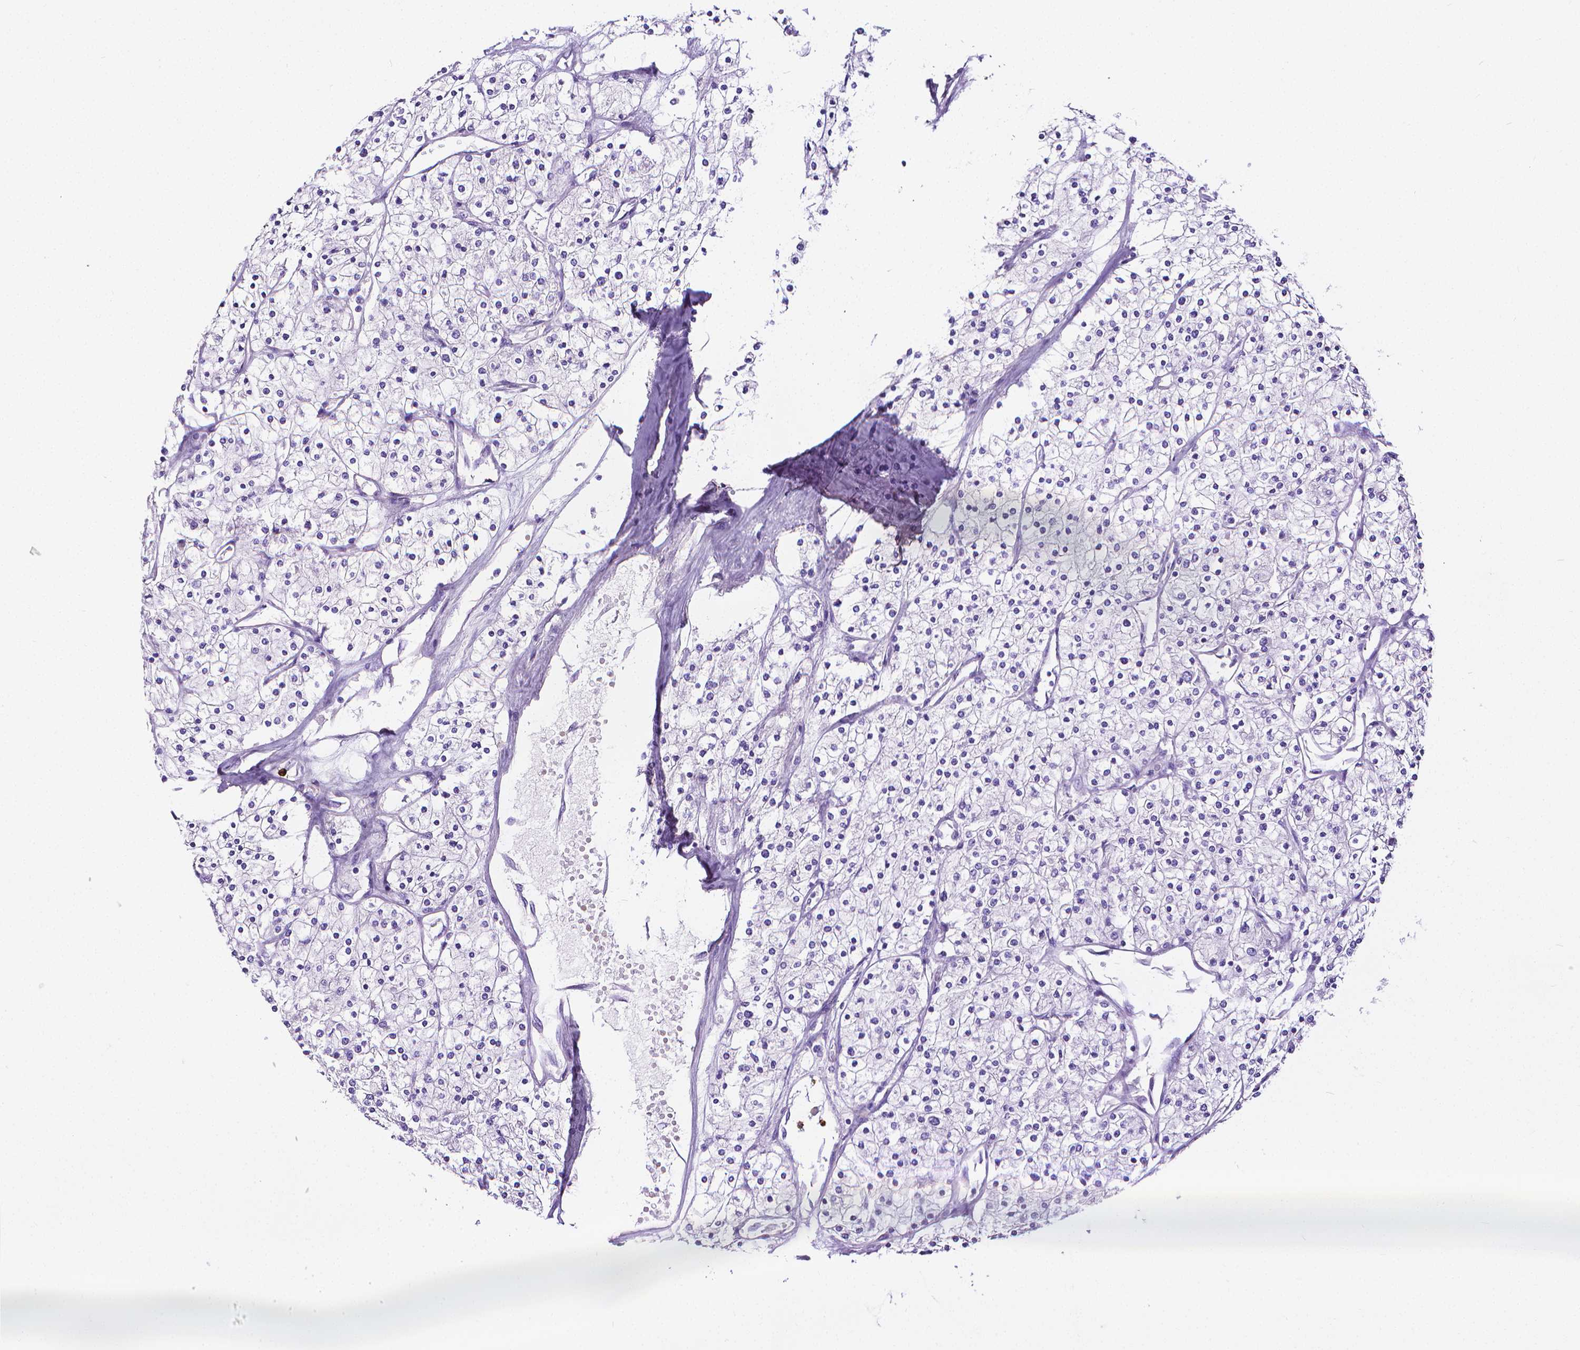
{"staining": {"intensity": "negative", "quantity": "none", "location": "none"}, "tissue": "renal cancer", "cell_type": "Tumor cells", "image_type": "cancer", "snomed": [{"axis": "morphology", "description": "Adenocarcinoma, NOS"}, {"axis": "topography", "description": "Kidney"}], "caption": "Immunohistochemical staining of human renal cancer reveals no significant positivity in tumor cells.", "gene": "MMP9", "patient": {"sex": "male", "age": 80}}